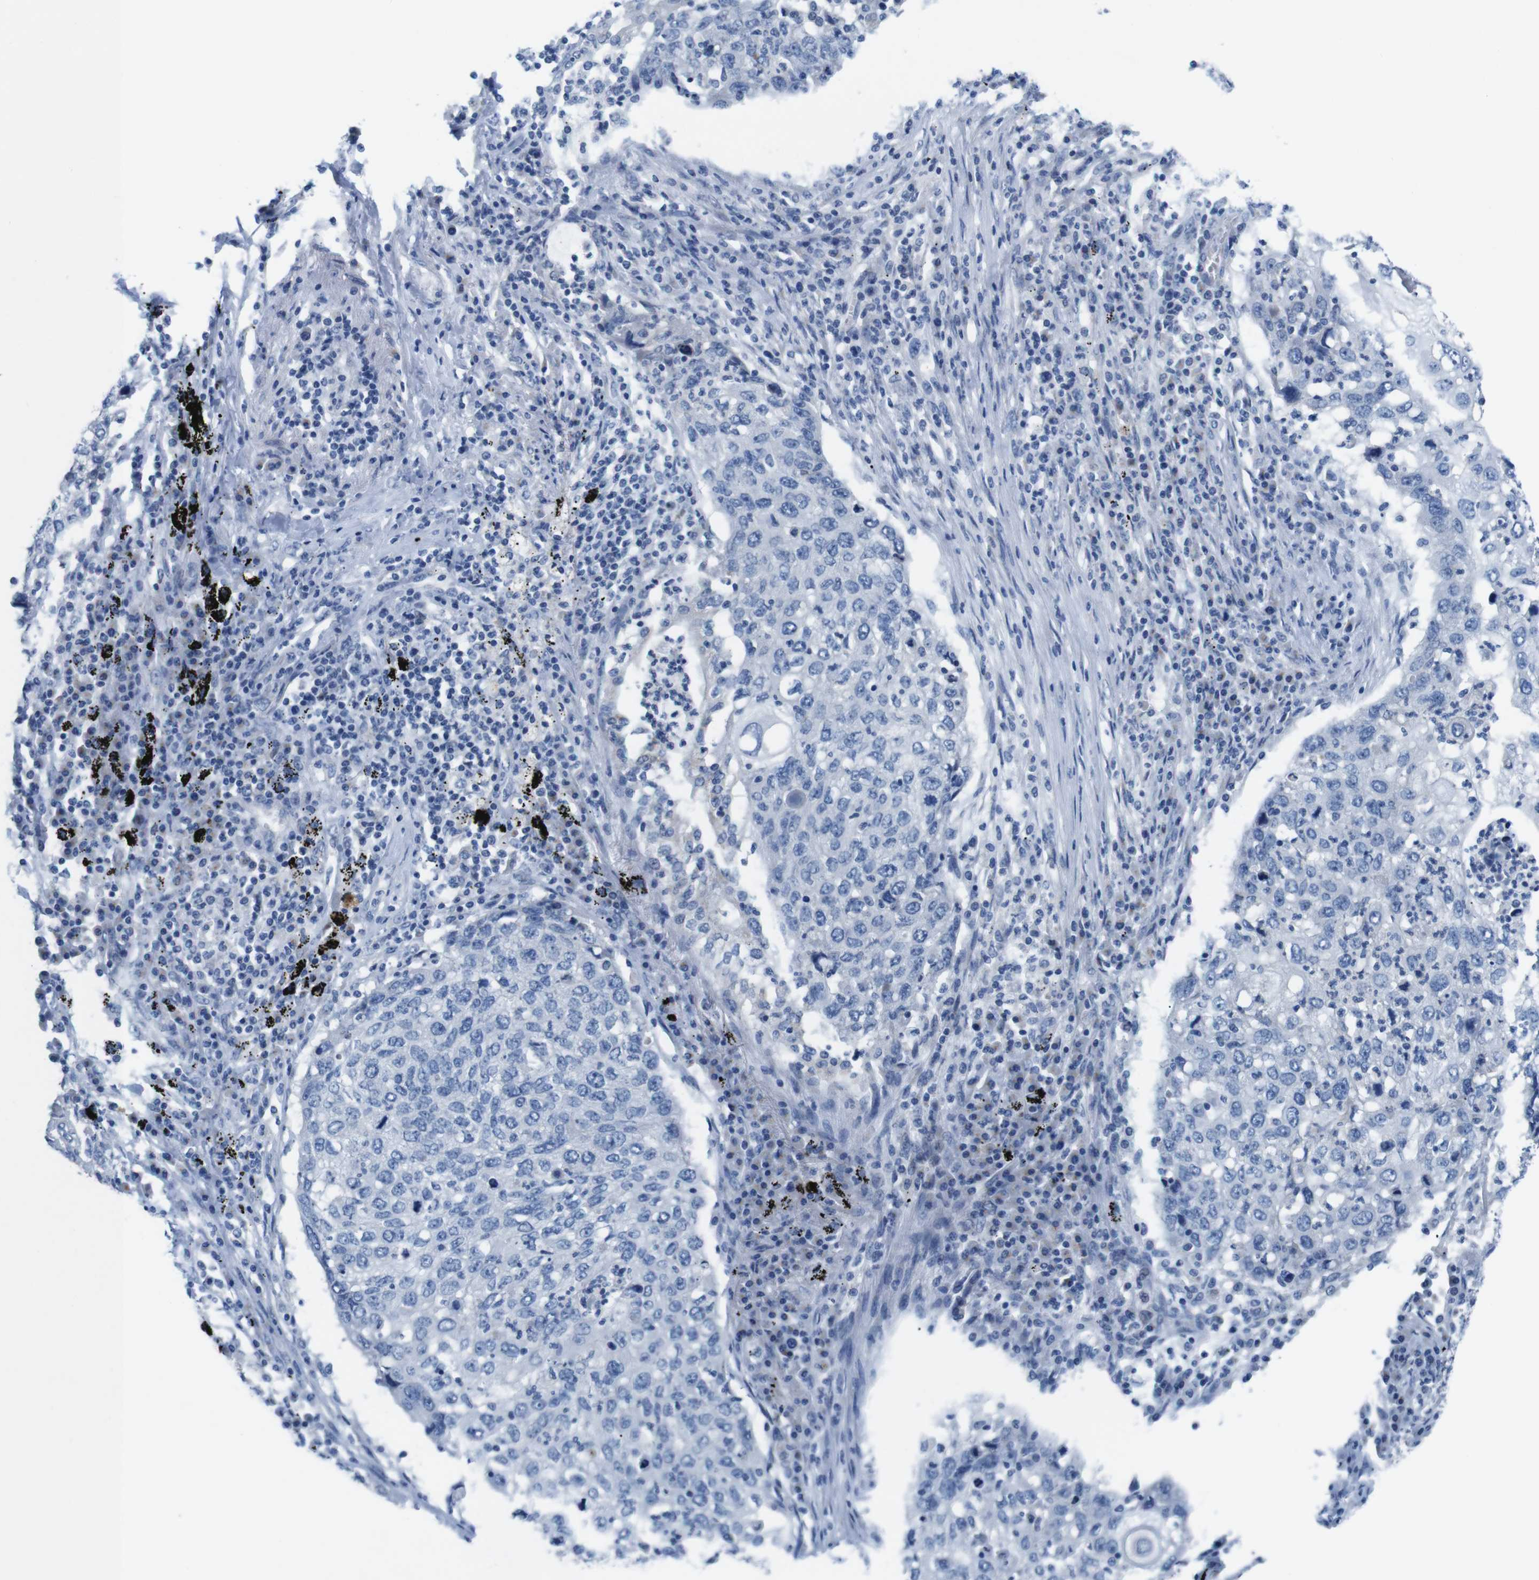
{"staining": {"intensity": "negative", "quantity": "none", "location": "none"}, "tissue": "lung cancer", "cell_type": "Tumor cells", "image_type": "cancer", "snomed": [{"axis": "morphology", "description": "Squamous cell carcinoma, NOS"}, {"axis": "topography", "description": "Lung"}], "caption": "Immunohistochemical staining of squamous cell carcinoma (lung) reveals no significant staining in tumor cells.", "gene": "GOLGA2", "patient": {"sex": "female", "age": 63}}